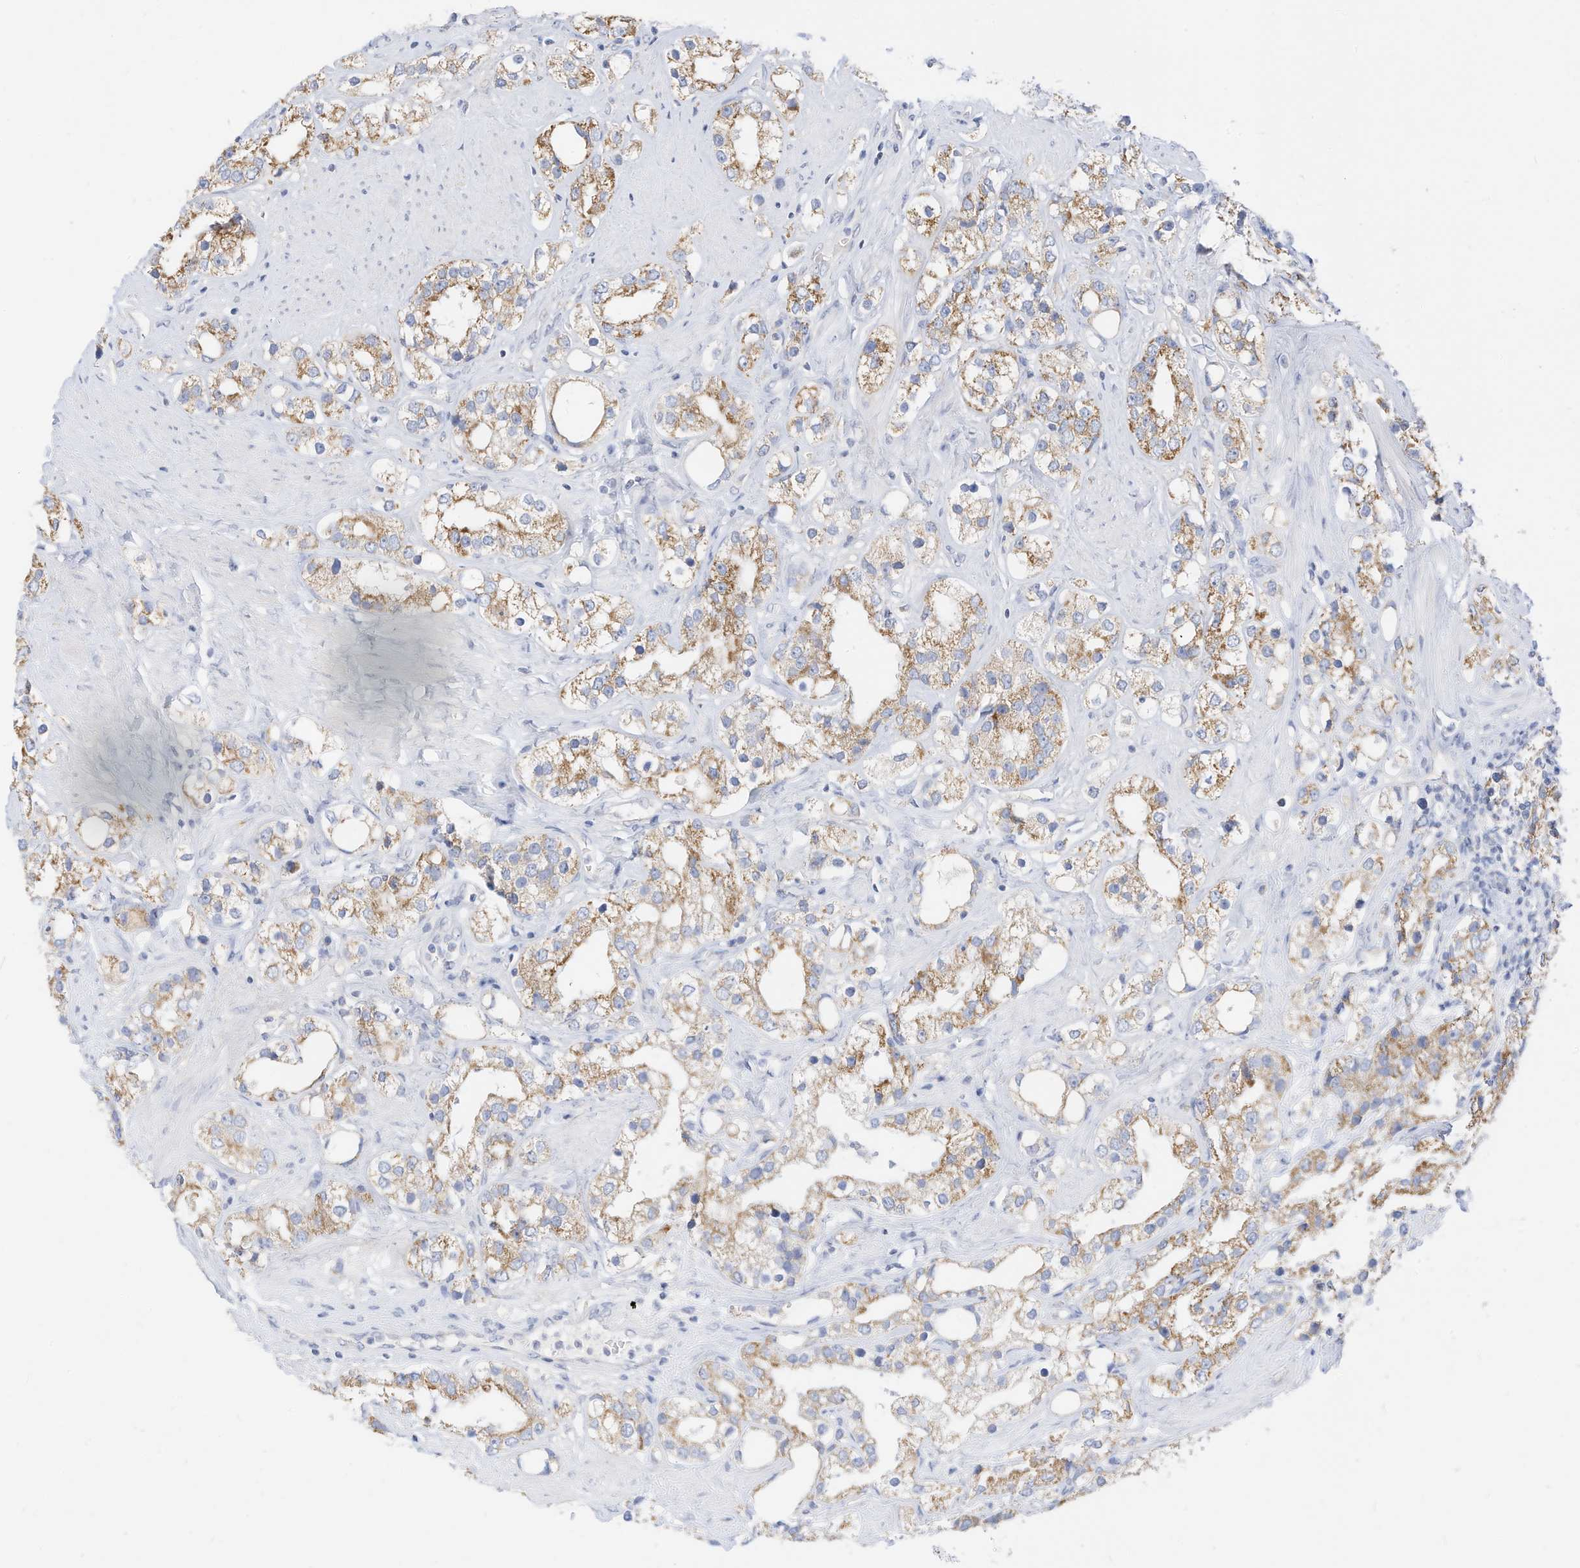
{"staining": {"intensity": "moderate", "quantity": ">75%", "location": "cytoplasmic/membranous"}, "tissue": "prostate cancer", "cell_type": "Tumor cells", "image_type": "cancer", "snomed": [{"axis": "morphology", "description": "Adenocarcinoma, NOS"}, {"axis": "topography", "description": "Prostate"}], "caption": "Prostate cancer (adenocarcinoma) was stained to show a protein in brown. There is medium levels of moderate cytoplasmic/membranous expression in about >75% of tumor cells.", "gene": "RHOH", "patient": {"sex": "male", "age": 79}}